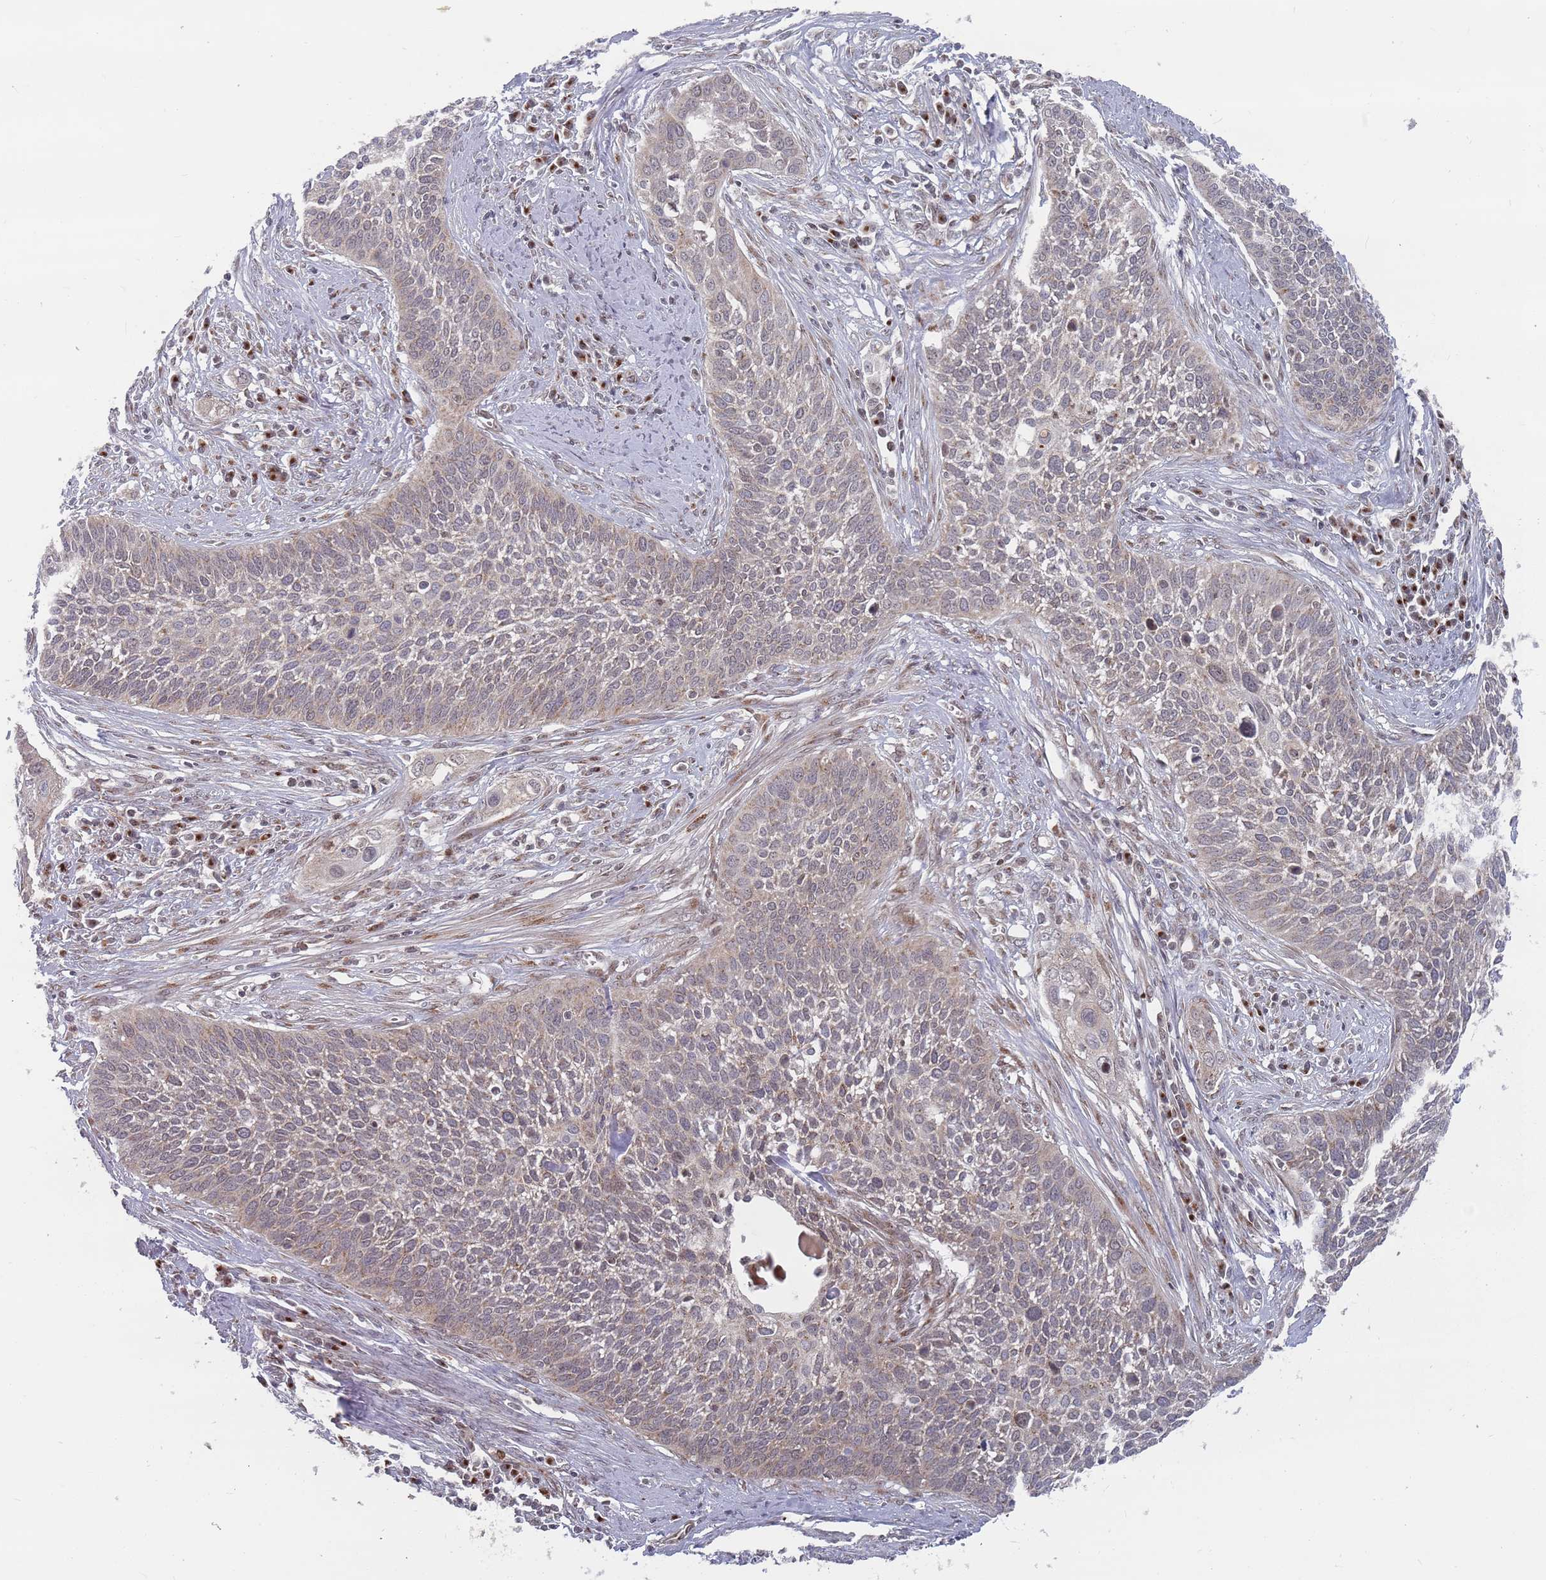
{"staining": {"intensity": "weak", "quantity": "<25%", "location": "cytoplasmic/membranous"}, "tissue": "cervical cancer", "cell_type": "Tumor cells", "image_type": "cancer", "snomed": [{"axis": "morphology", "description": "Squamous cell carcinoma, NOS"}, {"axis": "topography", "description": "Cervix"}], "caption": "An immunohistochemistry micrograph of cervical squamous cell carcinoma is shown. There is no staining in tumor cells of cervical squamous cell carcinoma.", "gene": "FMO4", "patient": {"sex": "female", "age": 34}}